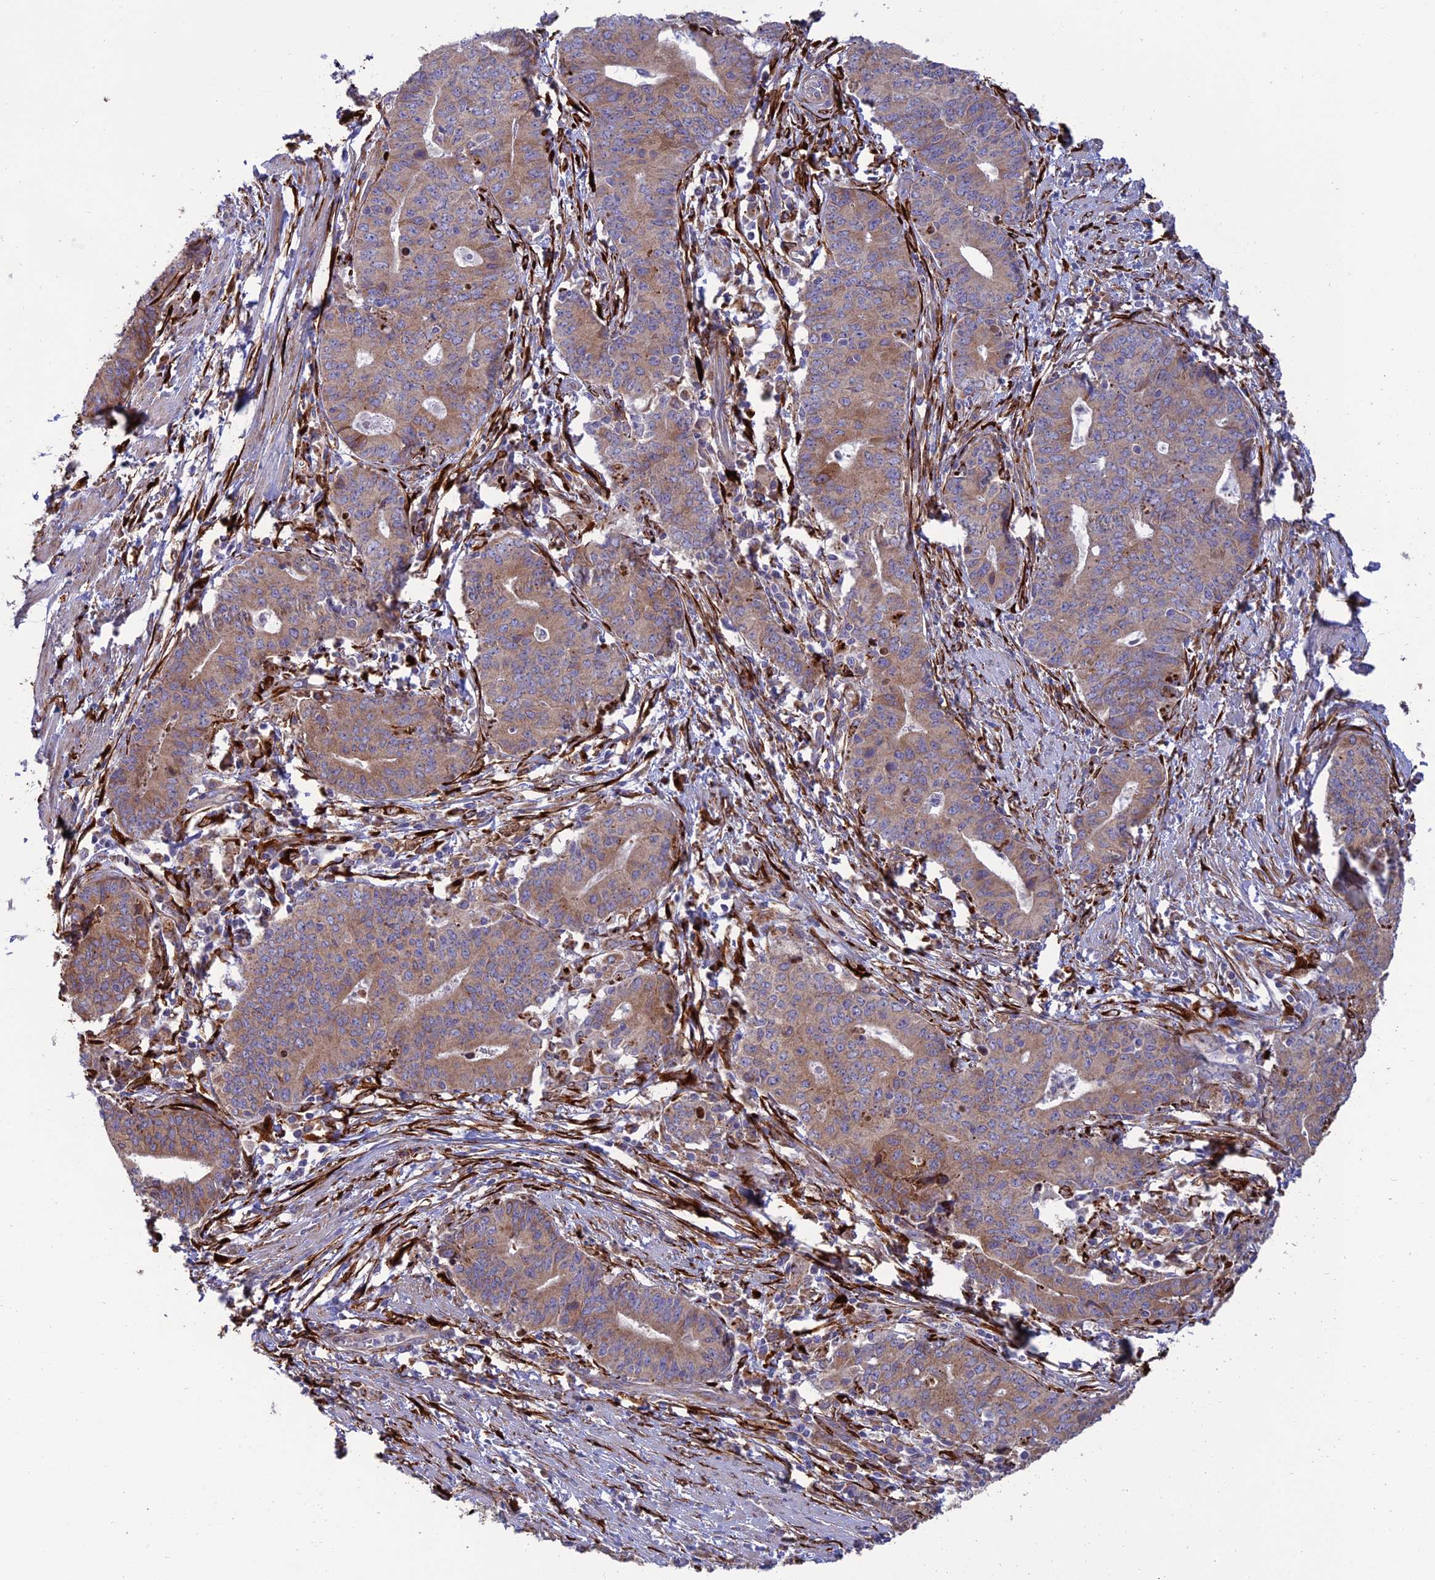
{"staining": {"intensity": "moderate", "quantity": ">75%", "location": "cytoplasmic/membranous"}, "tissue": "endometrial cancer", "cell_type": "Tumor cells", "image_type": "cancer", "snomed": [{"axis": "morphology", "description": "Adenocarcinoma, NOS"}, {"axis": "topography", "description": "Endometrium"}], "caption": "Human endometrial cancer (adenocarcinoma) stained for a protein (brown) displays moderate cytoplasmic/membranous positive positivity in about >75% of tumor cells.", "gene": "RCN3", "patient": {"sex": "female", "age": 59}}